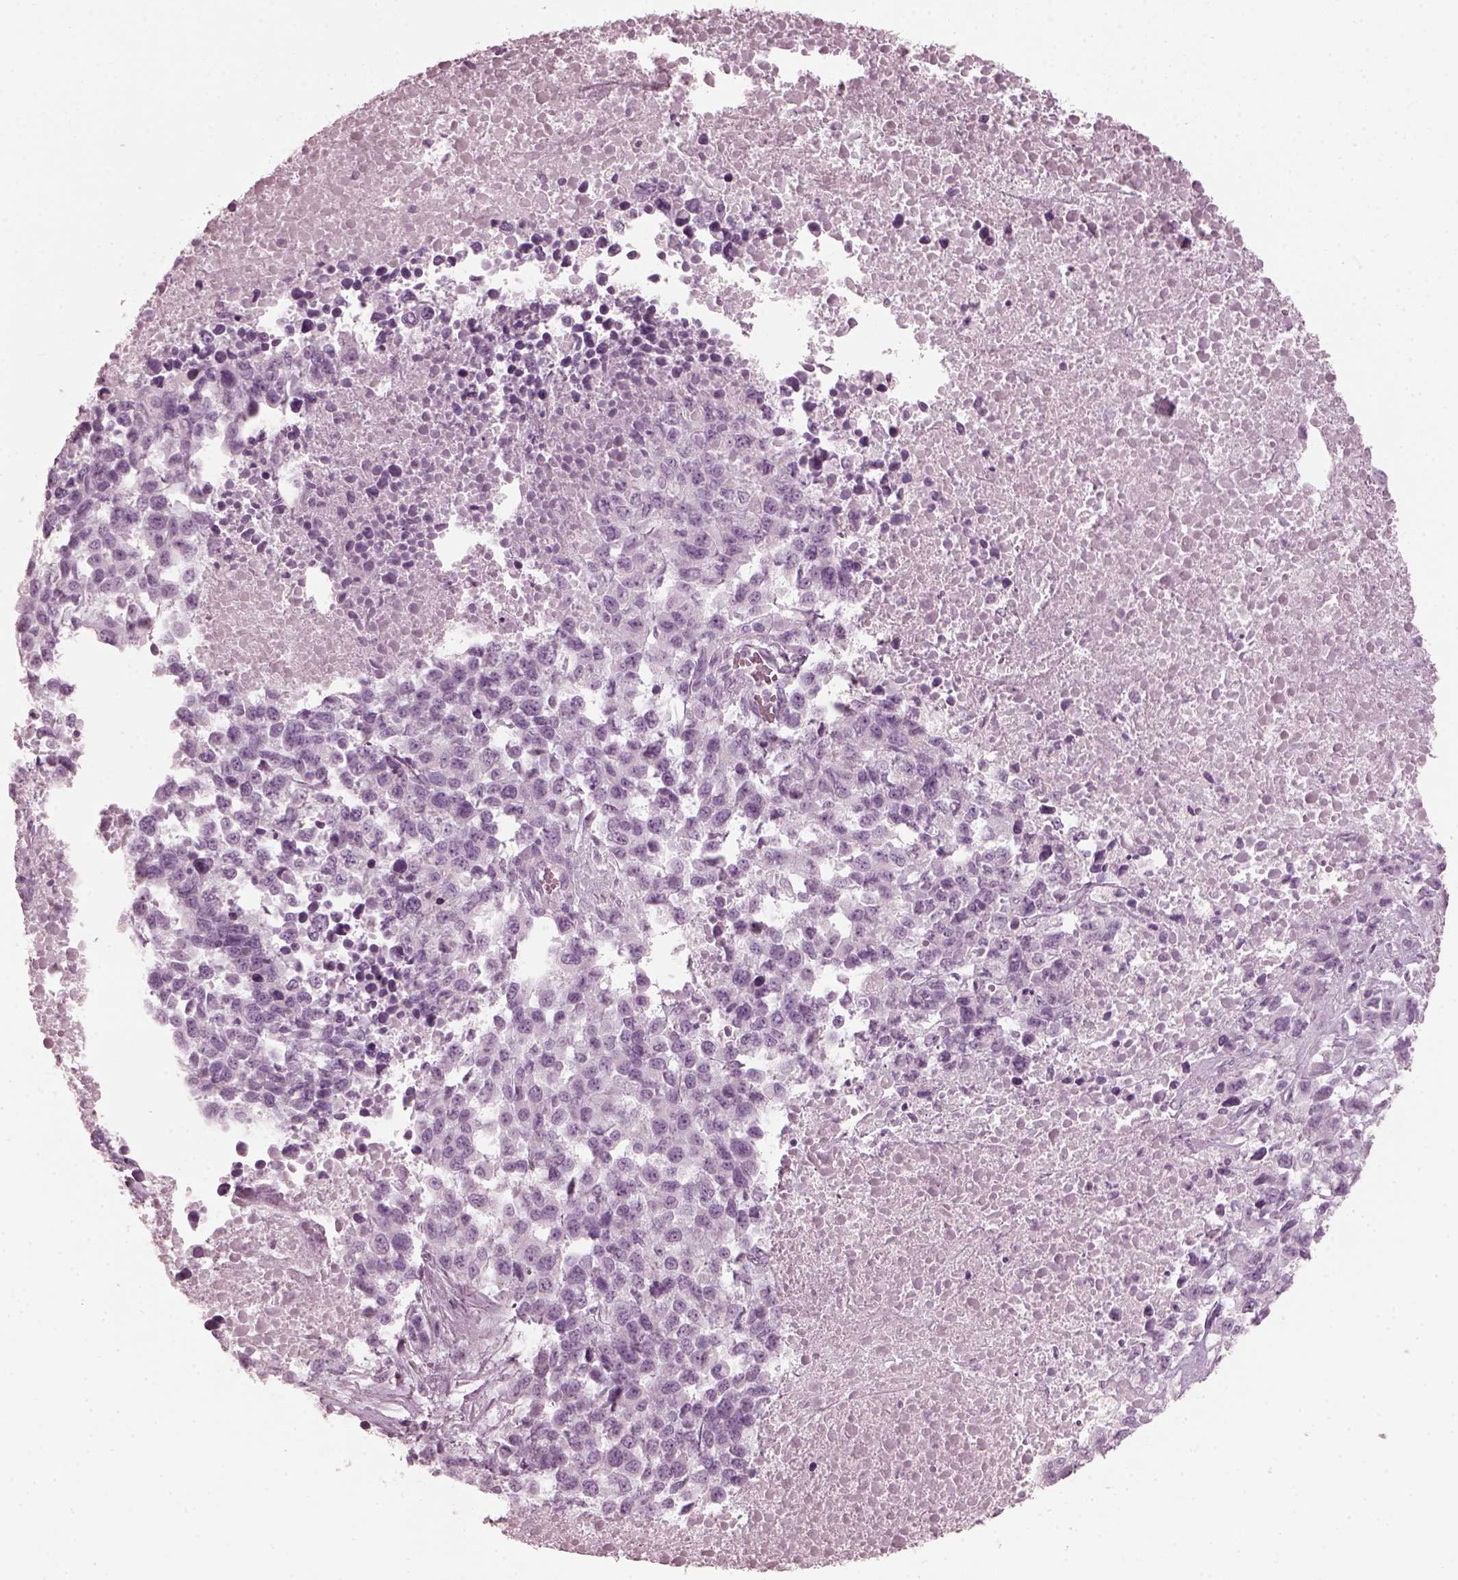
{"staining": {"intensity": "negative", "quantity": "none", "location": "none"}, "tissue": "melanoma", "cell_type": "Tumor cells", "image_type": "cancer", "snomed": [{"axis": "morphology", "description": "Malignant melanoma, Metastatic site"}, {"axis": "topography", "description": "Skin"}], "caption": "Tumor cells show no significant positivity in melanoma.", "gene": "SAXO2", "patient": {"sex": "male", "age": 84}}